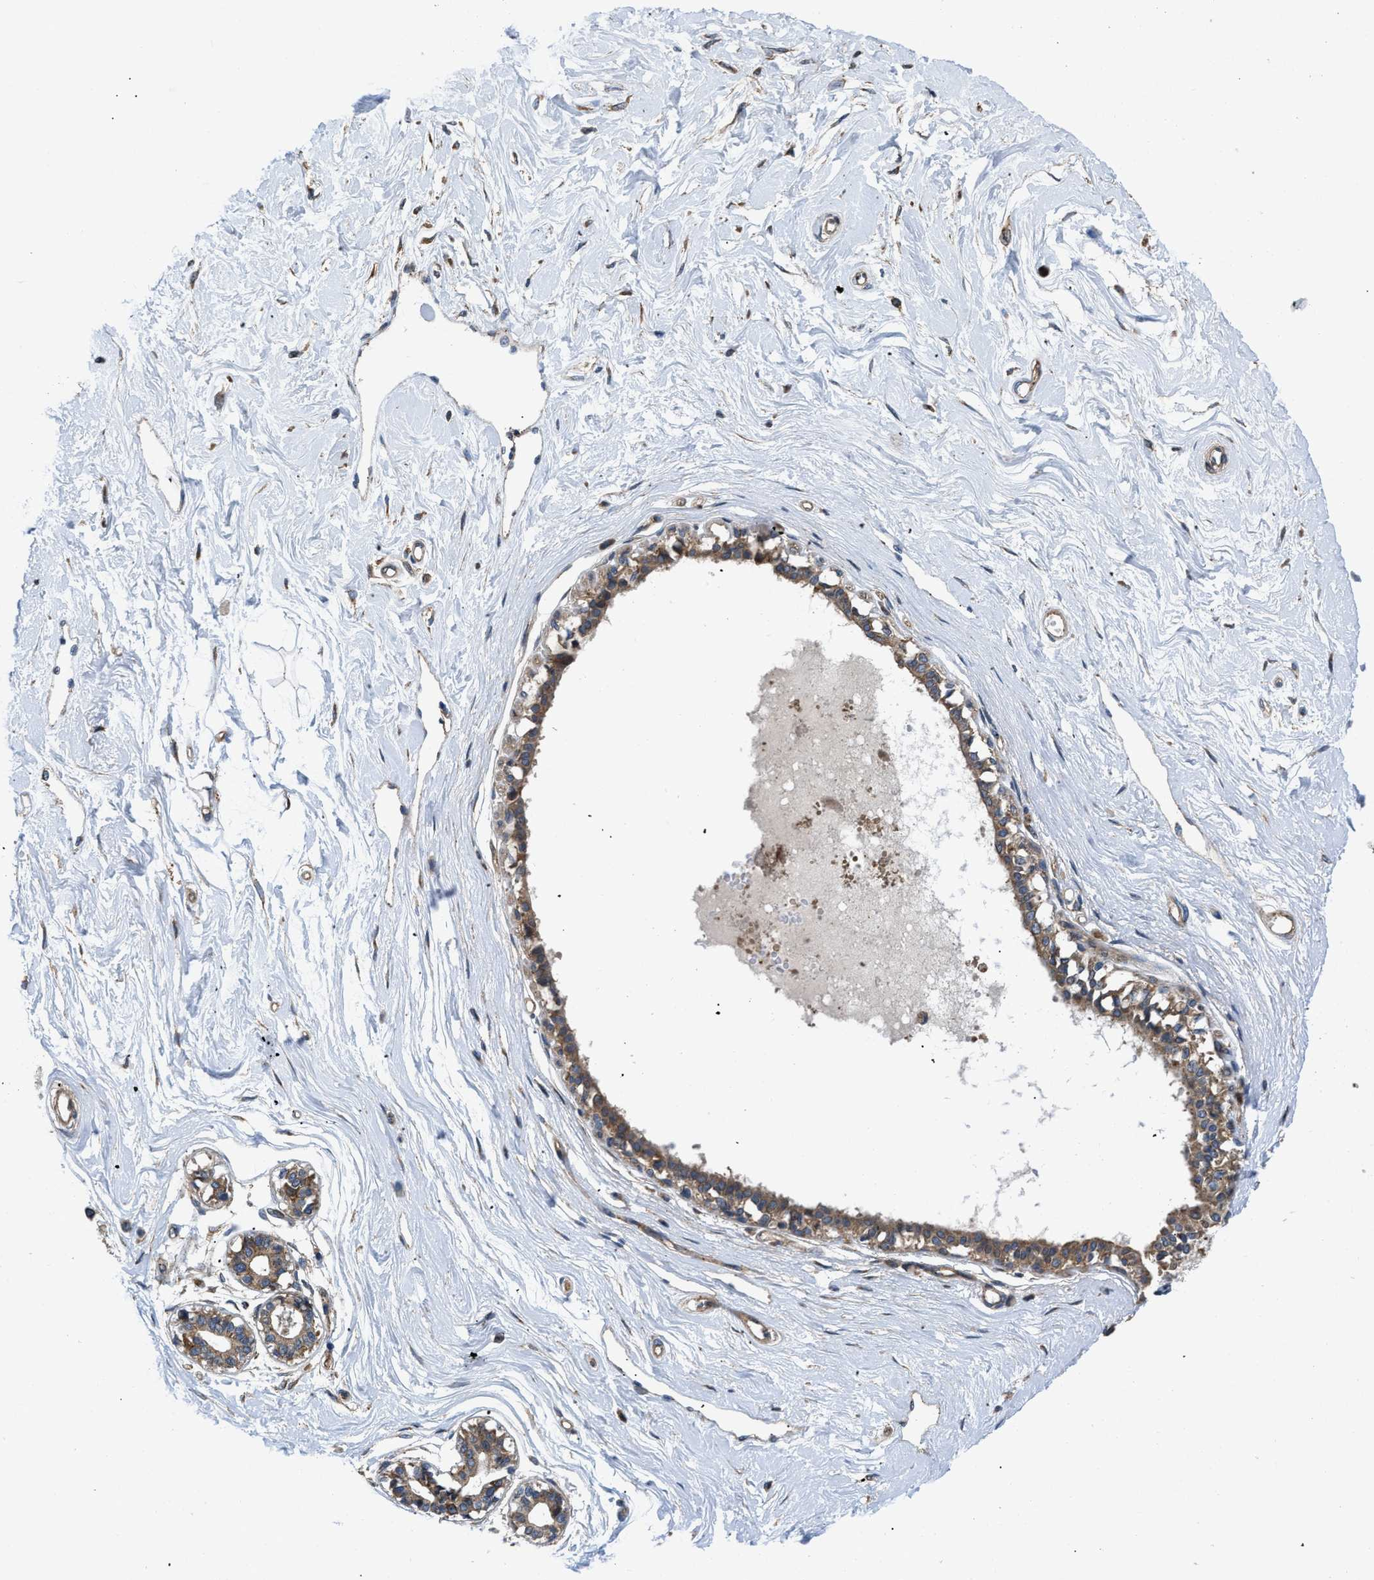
{"staining": {"intensity": "negative", "quantity": "none", "location": "none"}, "tissue": "breast", "cell_type": "Adipocytes", "image_type": "normal", "snomed": [{"axis": "morphology", "description": "Normal tissue, NOS"}, {"axis": "topography", "description": "Breast"}], "caption": "The image shows no staining of adipocytes in benign breast.", "gene": "CEP128", "patient": {"sex": "female", "age": 45}}